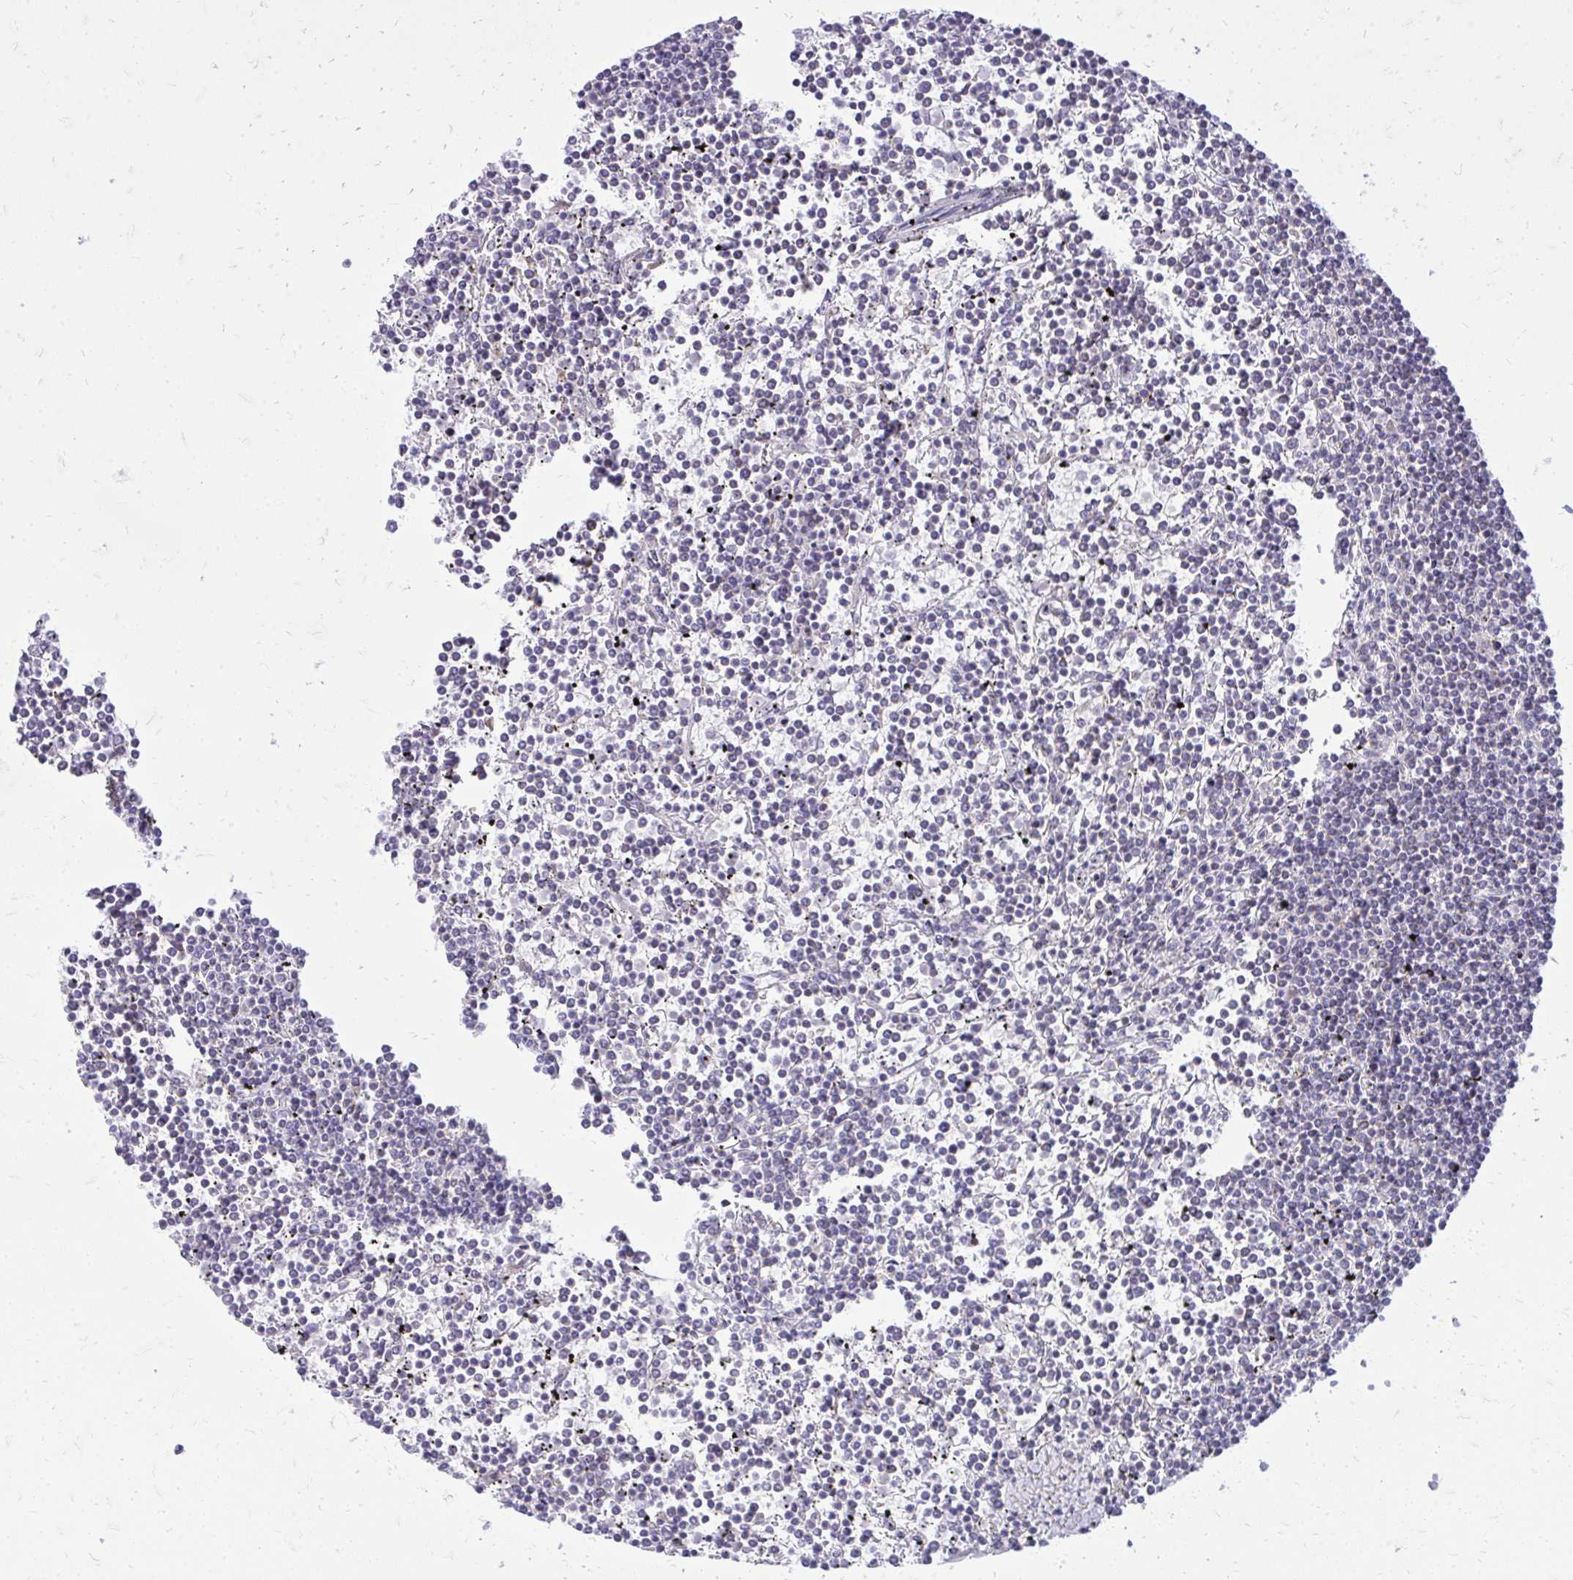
{"staining": {"intensity": "negative", "quantity": "none", "location": "none"}, "tissue": "lymphoma", "cell_type": "Tumor cells", "image_type": "cancer", "snomed": [{"axis": "morphology", "description": "Malignant lymphoma, non-Hodgkin's type, Low grade"}, {"axis": "topography", "description": "Spleen"}], "caption": "Protein analysis of low-grade malignant lymphoma, non-Hodgkin's type reveals no significant positivity in tumor cells. (Brightfield microscopy of DAB IHC at high magnification).", "gene": "SPTBN2", "patient": {"sex": "female", "age": 19}}